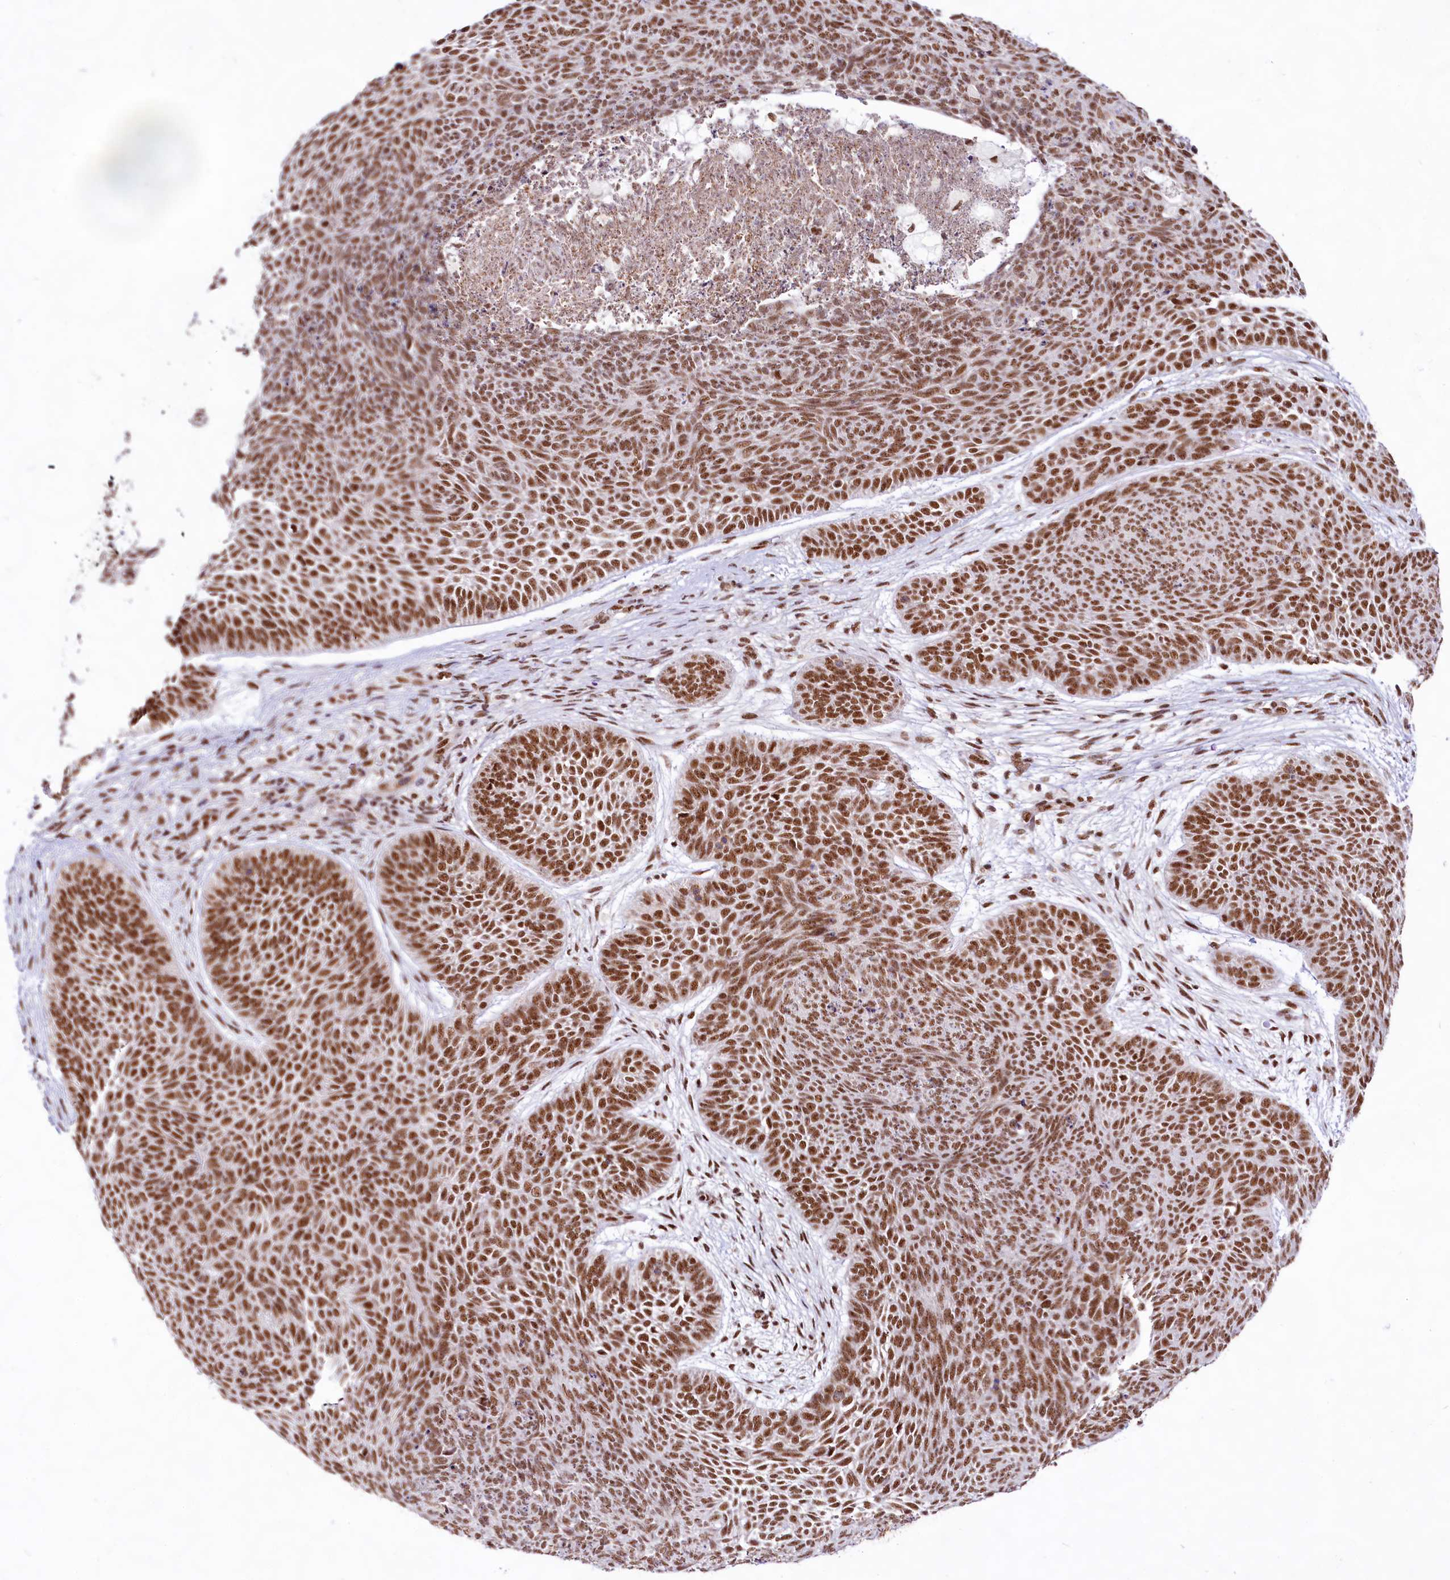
{"staining": {"intensity": "strong", "quantity": ">75%", "location": "nuclear"}, "tissue": "skin cancer", "cell_type": "Tumor cells", "image_type": "cancer", "snomed": [{"axis": "morphology", "description": "Basal cell carcinoma"}, {"axis": "topography", "description": "Skin"}], "caption": "The image reveals a brown stain indicating the presence of a protein in the nuclear of tumor cells in skin basal cell carcinoma.", "gene": "HIRA", "patient": {"sex": "male", "age": 85}}